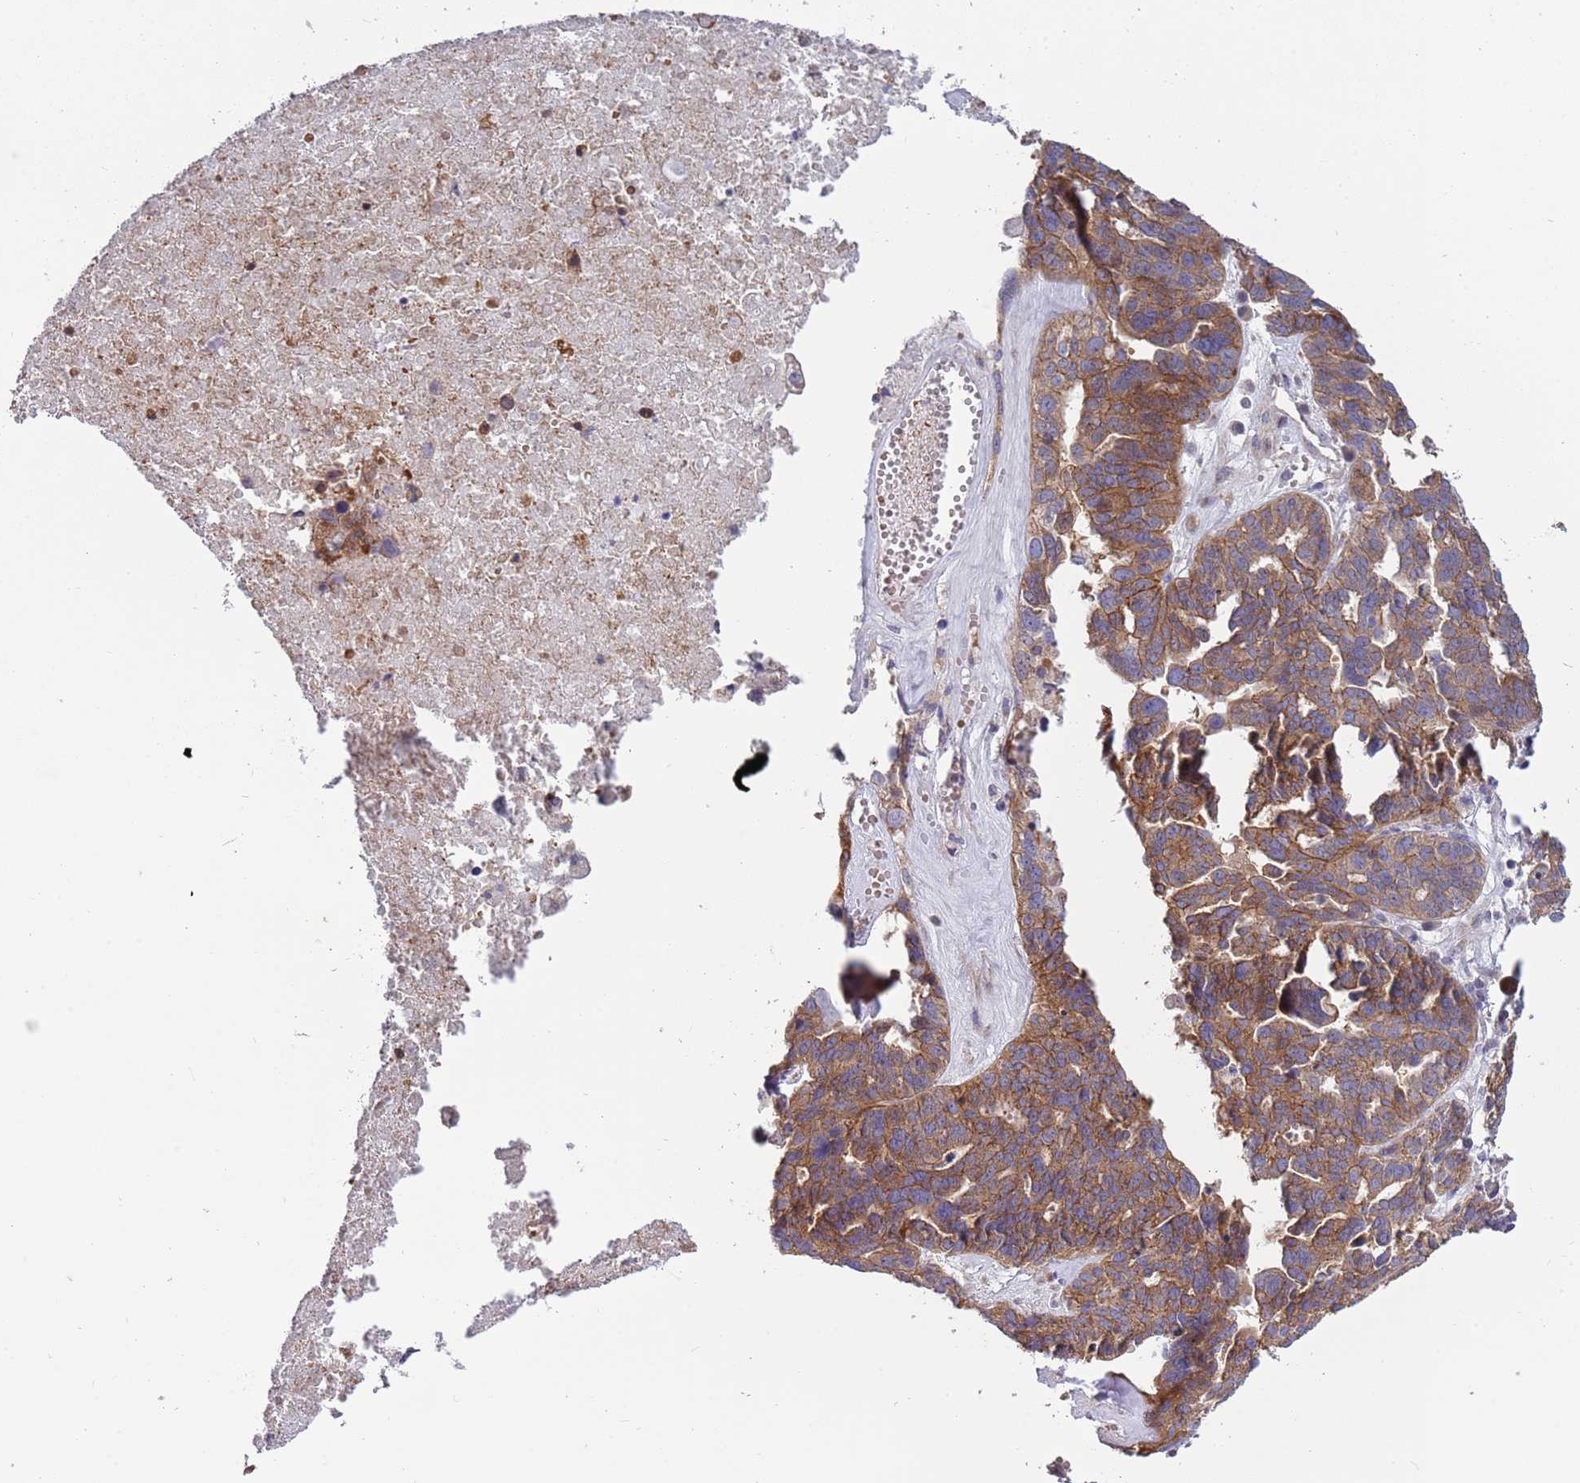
{"staining": {"intensity": "moderate", "quantity": ">75%", "location": "cytoplasmic/membranous"}, "tissue": "ovarian cancer", "cell_type": "Tumor cells", "image_type": "cancer", "snomed": [{"axis": "morphology", "description": "Cystadenocarcinoma, serous, NOS"}, {"axis": "topography", "description": "Ovary"}], "caption": "There is medium levels of moderate cytoplasmic/membranous expression in tumor cells of serous cystadenocarcinoma (ovarian), as demonstrated by immunohistochemical staining (brown color).", "gene": "ITGB6", "patient": {"sex": "female", "age": 59}}